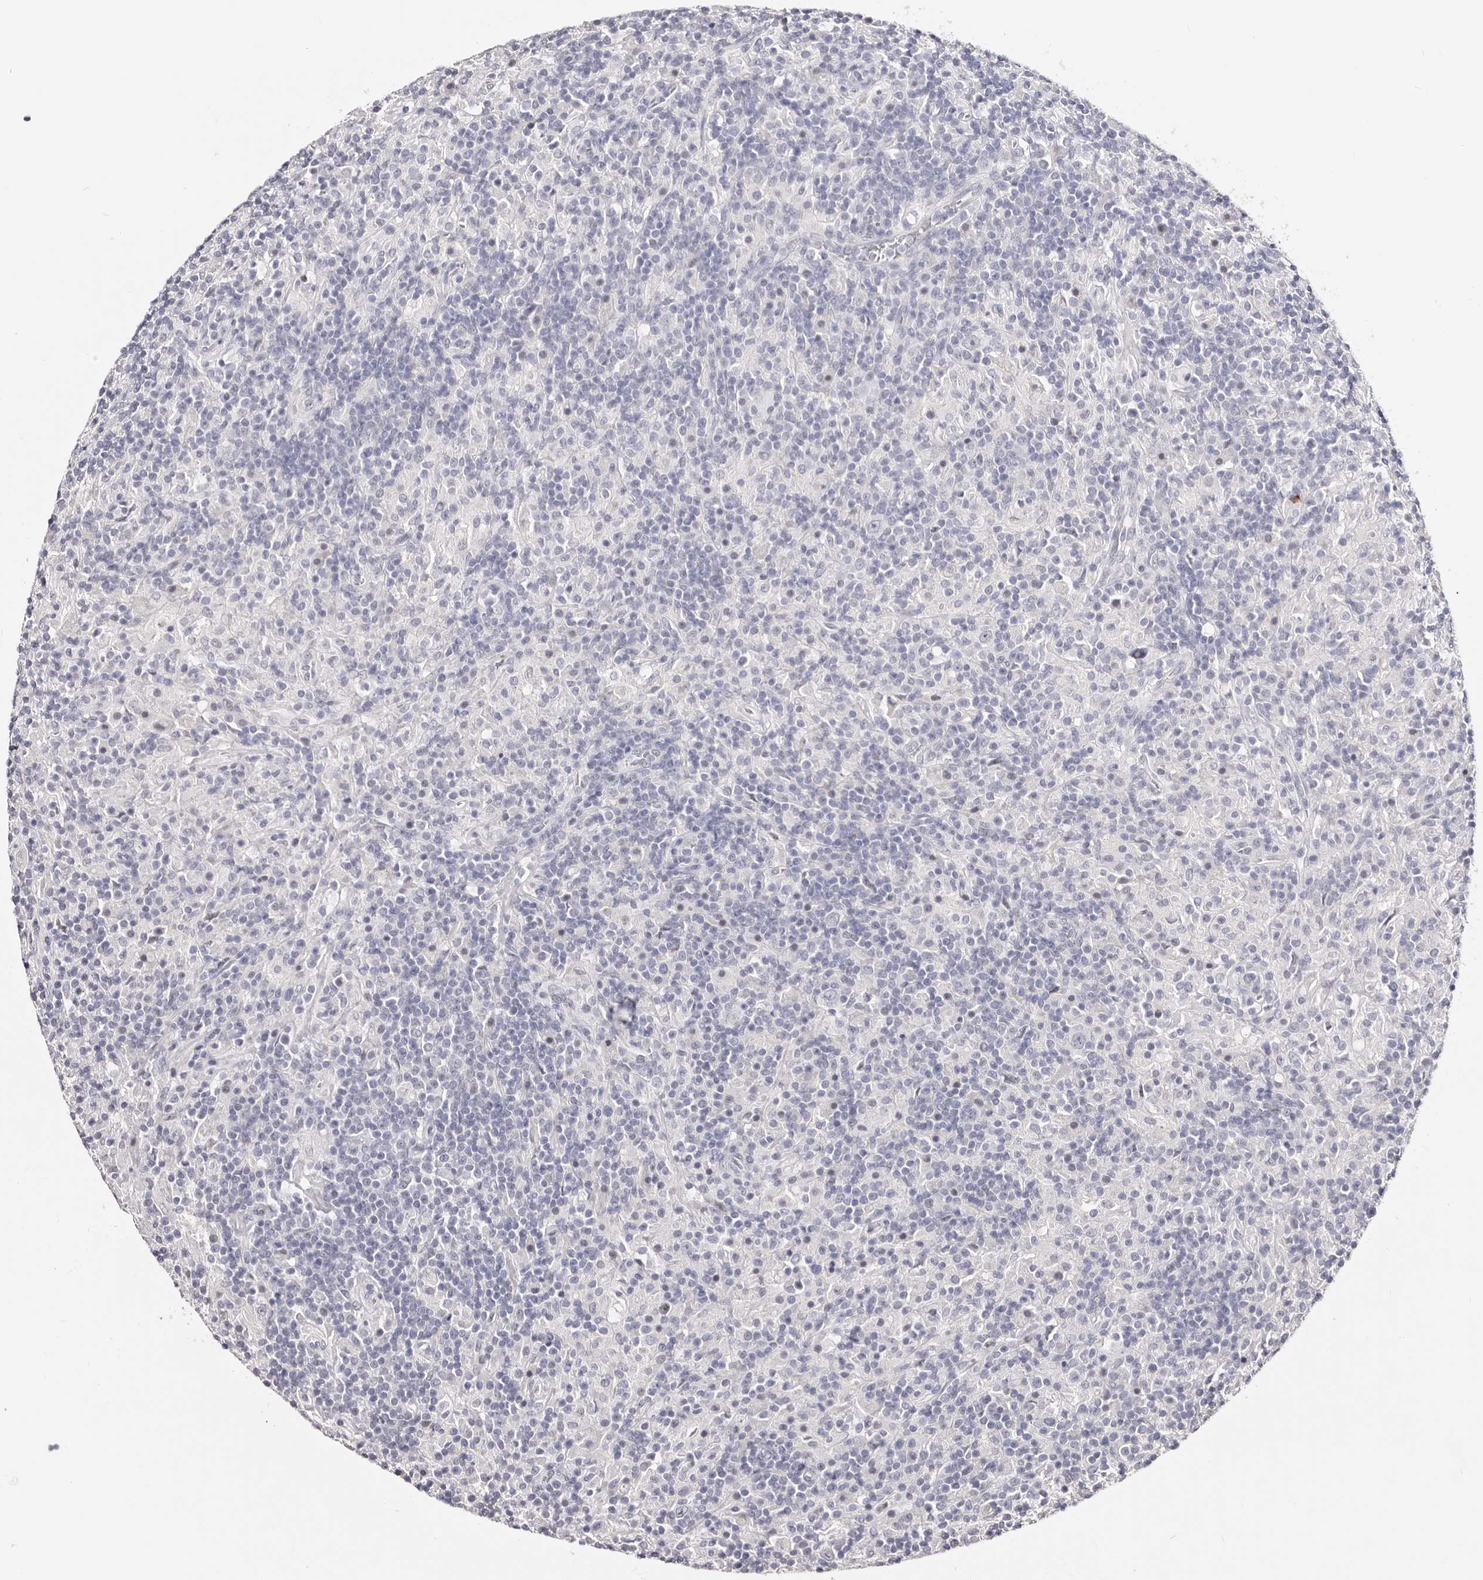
{"staining": {"intensity": "negative", "quantity": "none", "location": "none"}, "tissue": "lymphoma", "cell_type": "Tumor cells", "image_type": "cancer", "snomed": [{"axis": "morphology", "description": "Hodgkin's disease, NOS"}, {"axis": "topography", "description": "Lymph node"}], "caption": "Immunohistochemistry of Hodgkin's disease displays no positivity in tumor cells. Nuclei are stained in blue.", "gene": "AKNAD1", "patient": {"sex": "male", "age": 70}}